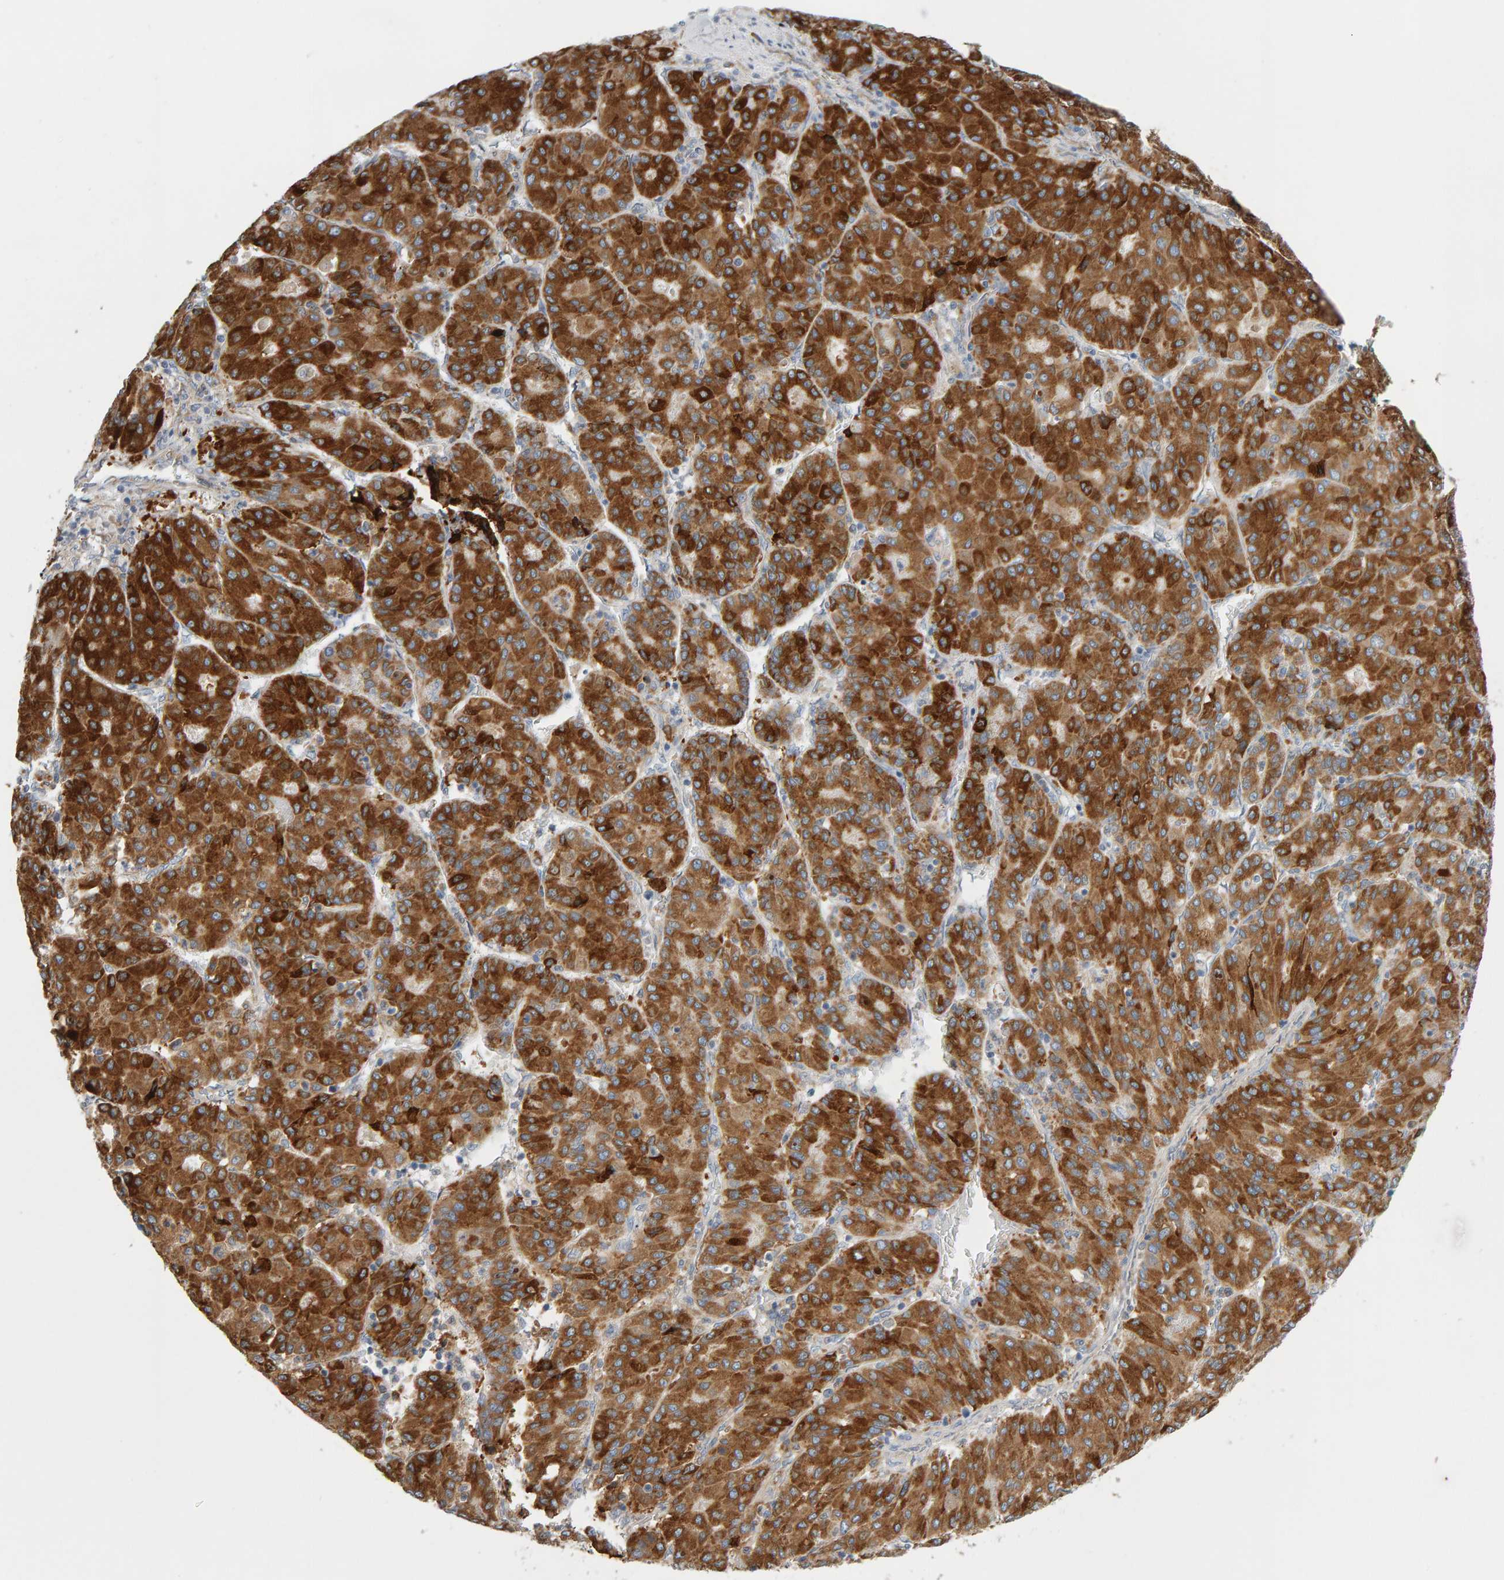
{"staining": {"intensity": "strong", "quantity": ">75%", "location": "cytoplasmic/membranous"}, "tissue": "liver cancer", "cell_type": "Tumor cells", "image_type": "cancer", "snomed": [{"axis": "morphology", "description": "Carcinoma, Hepatocellular, NOS"}, {"axis": "topography", "description": "Liver"}], "caption": "Strong cytoplasmic/membranous expression is present in about >75% of tumor cells in liver cancer.", "gene": "ENGASE", "patient": {"sex": "male", "age": 65}}